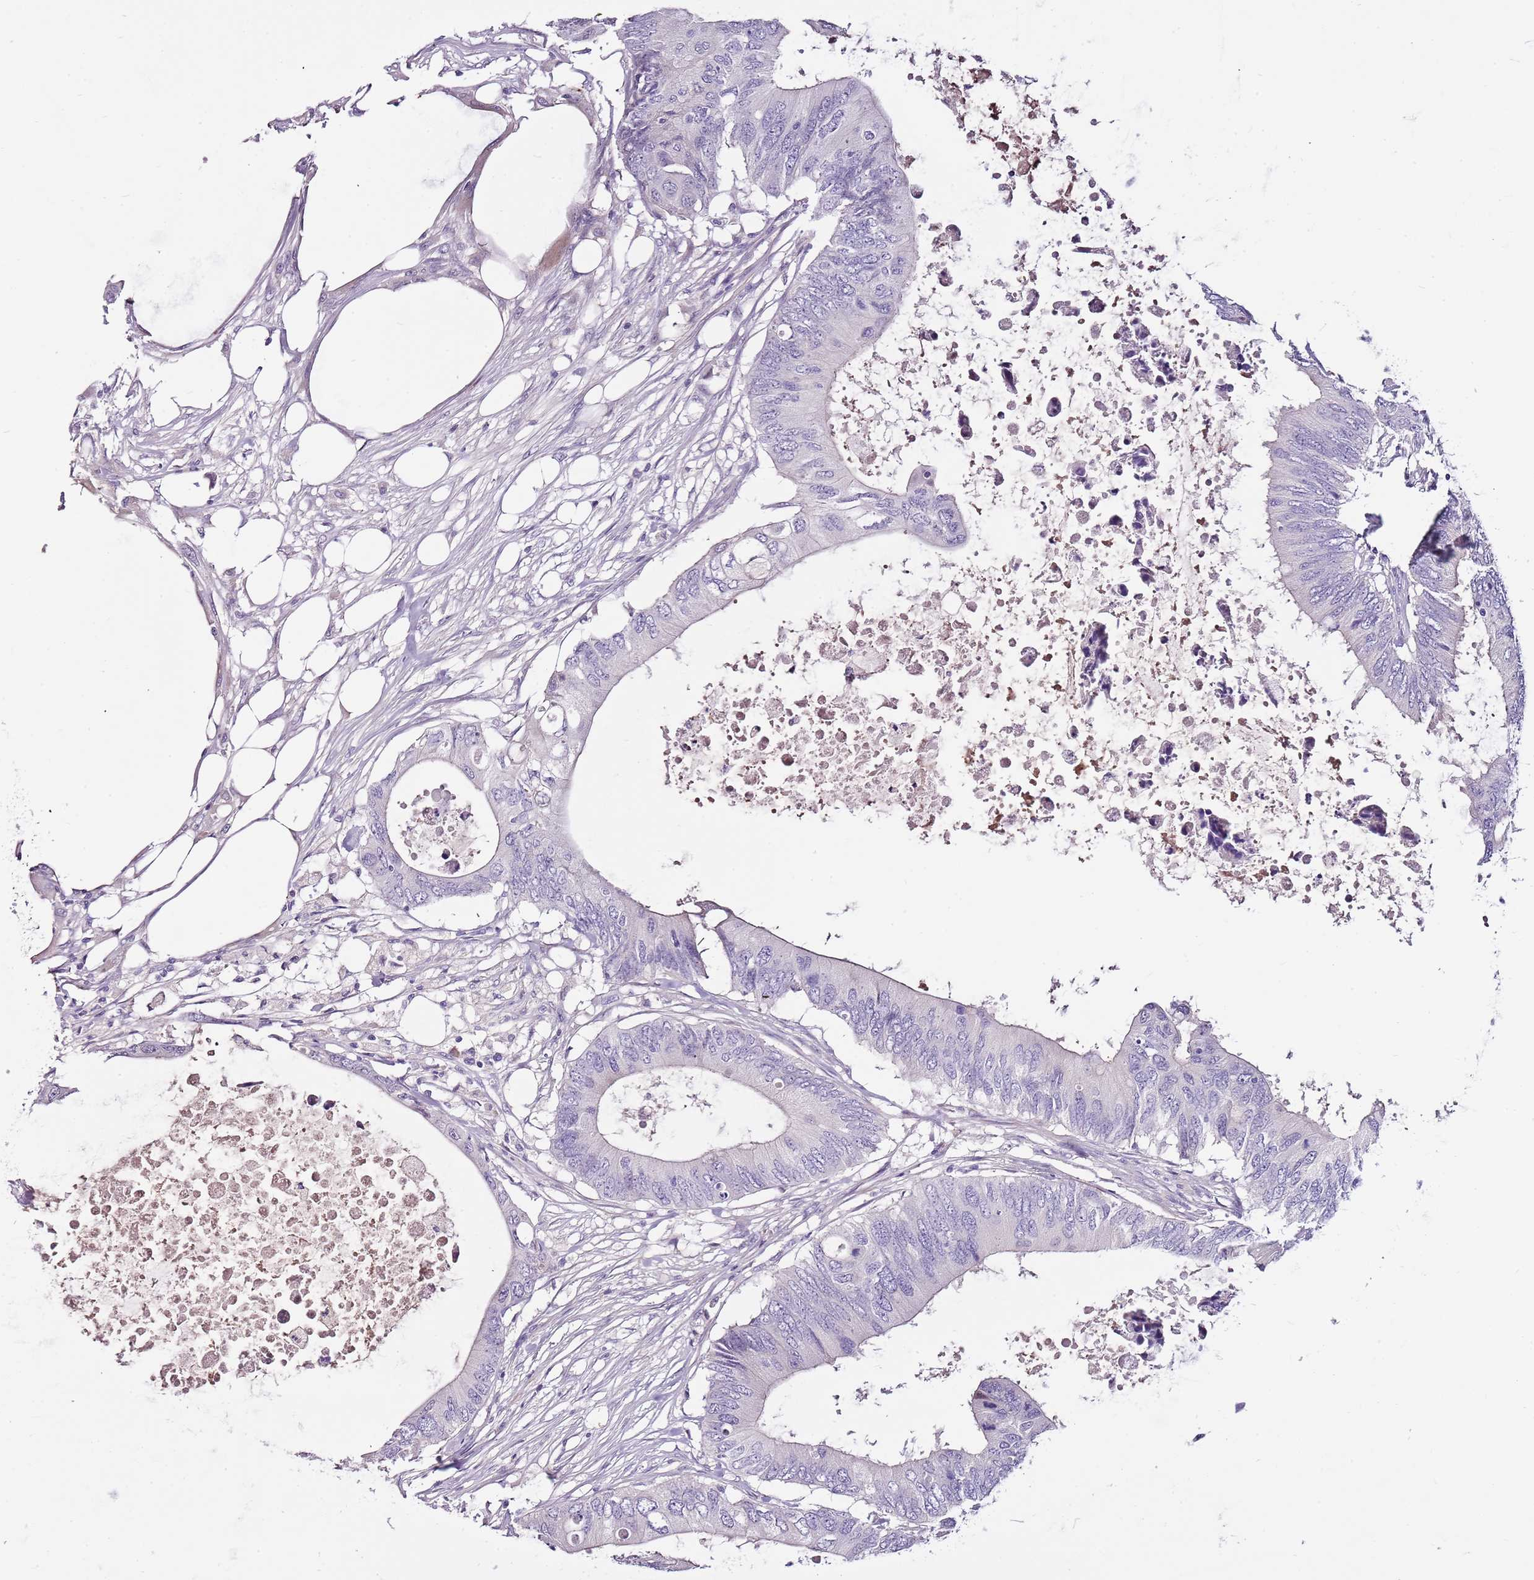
{"staining": {"intensity": "negative", "quantity": "none", "location": "none"}, "tissue": "colorectal cancer", "cell_type": "Tumor cells", "image_type": "cancer", "snomed": [{"axis": "morphology", "description": "Adenocarcinoma, NOS"}, {"axis": "topography", "description": "Colon"}], "caption": "The micrograph exhibits no significant staining in tumor cells of colorectal cancer (adenocarcinoma).", "gene": "NKX2-3", "patient": {"sex": "male", "age": 71}}